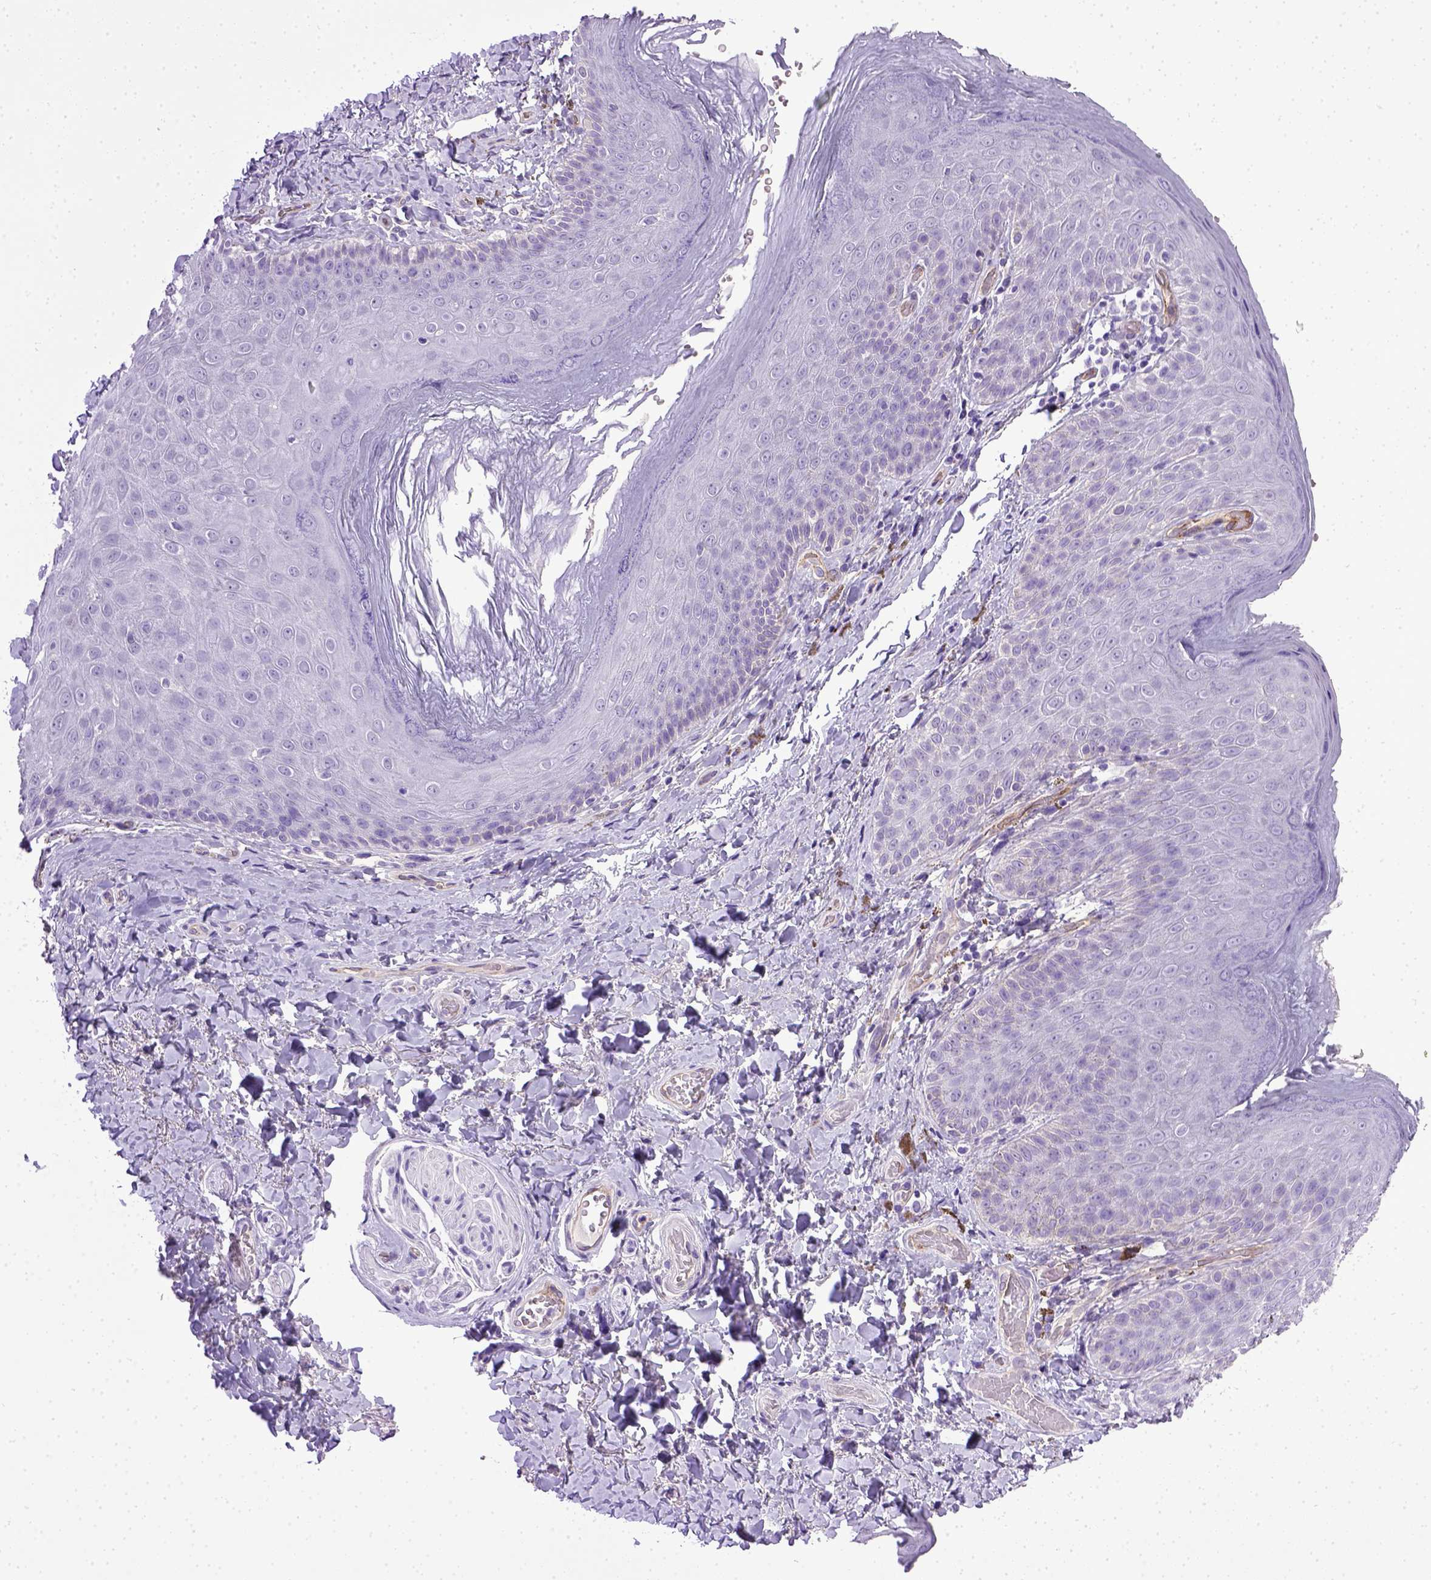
{"staining": {"intensity": "negative", "quantity": "none", "location": "none"}, "tissue": "skin", "cell_type": "Epidermal cells", "image_type": "normal", "snomed": [{"axis": "morphology", "description": "Normal tissue, NOS"}, {"axis": "topography", "description": "Anal"}], "caption": "Epidermal cells are negative for protein expression in normal human skin. Nuclei are stained in blue.", "gene": "ENG", "patient": {"sex": "male", "age": 53}}